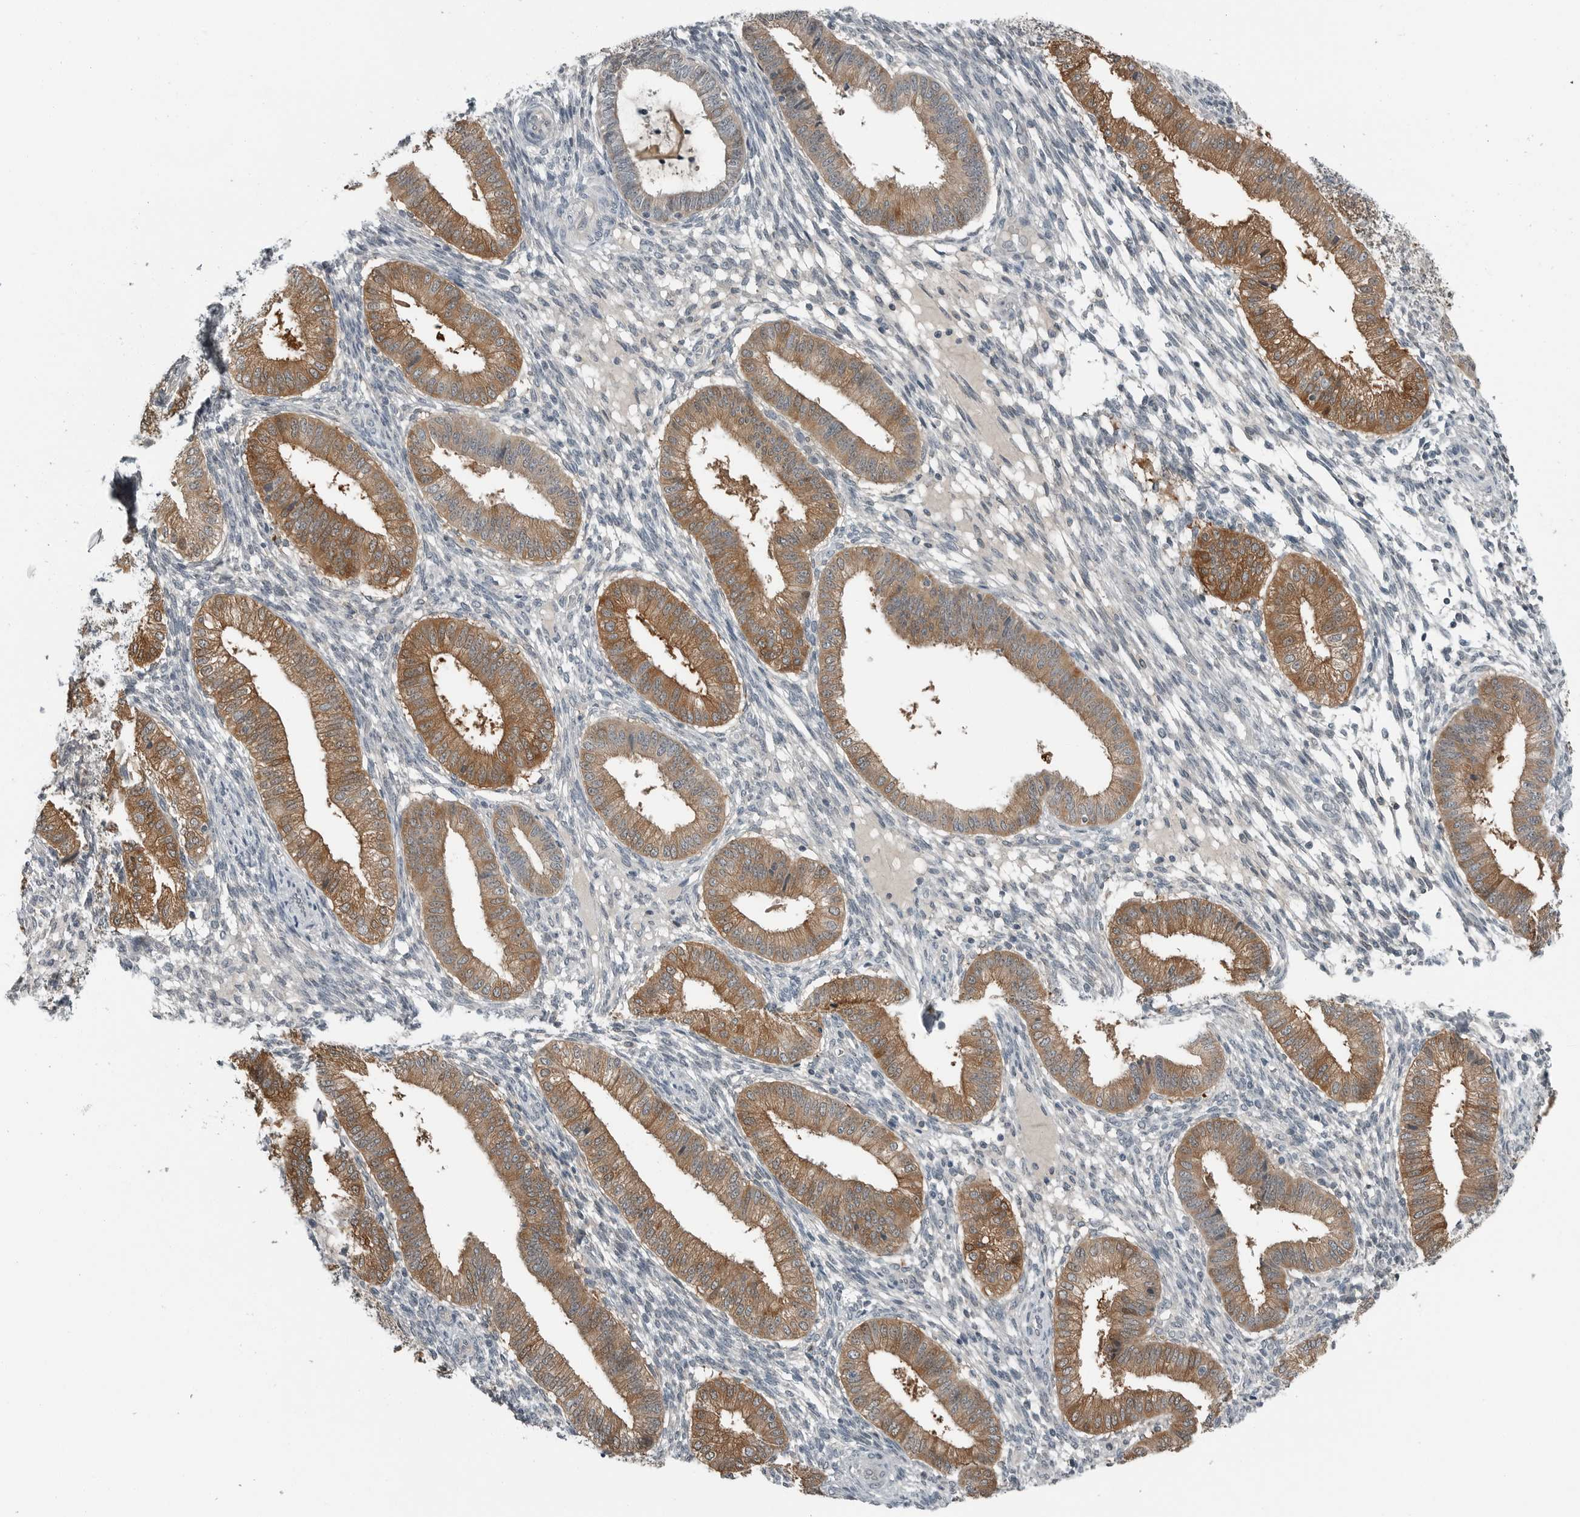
{"staining": {"intensity": "negative", "quantity": "none", "location": "none"}, "tissue": "endometrium", "cell_type": "Cells in endometrial stroma", "image_type": "normal", "snomed": [{"axis": "morphology", "description": "Normal tissue, NOS"}, {"axis": "topography", "description": "Endometrium"}], "caption": "IHC histopathology image of unremarkable human endometrium stained for a protein (brown), which exhibits no expression in cells in endometrial stroma. (Brightfield microscopy of DAB IHC at high magnification).", "gene": "ENSG00000286112", "patient": {"sex": "female", "age": 39}}